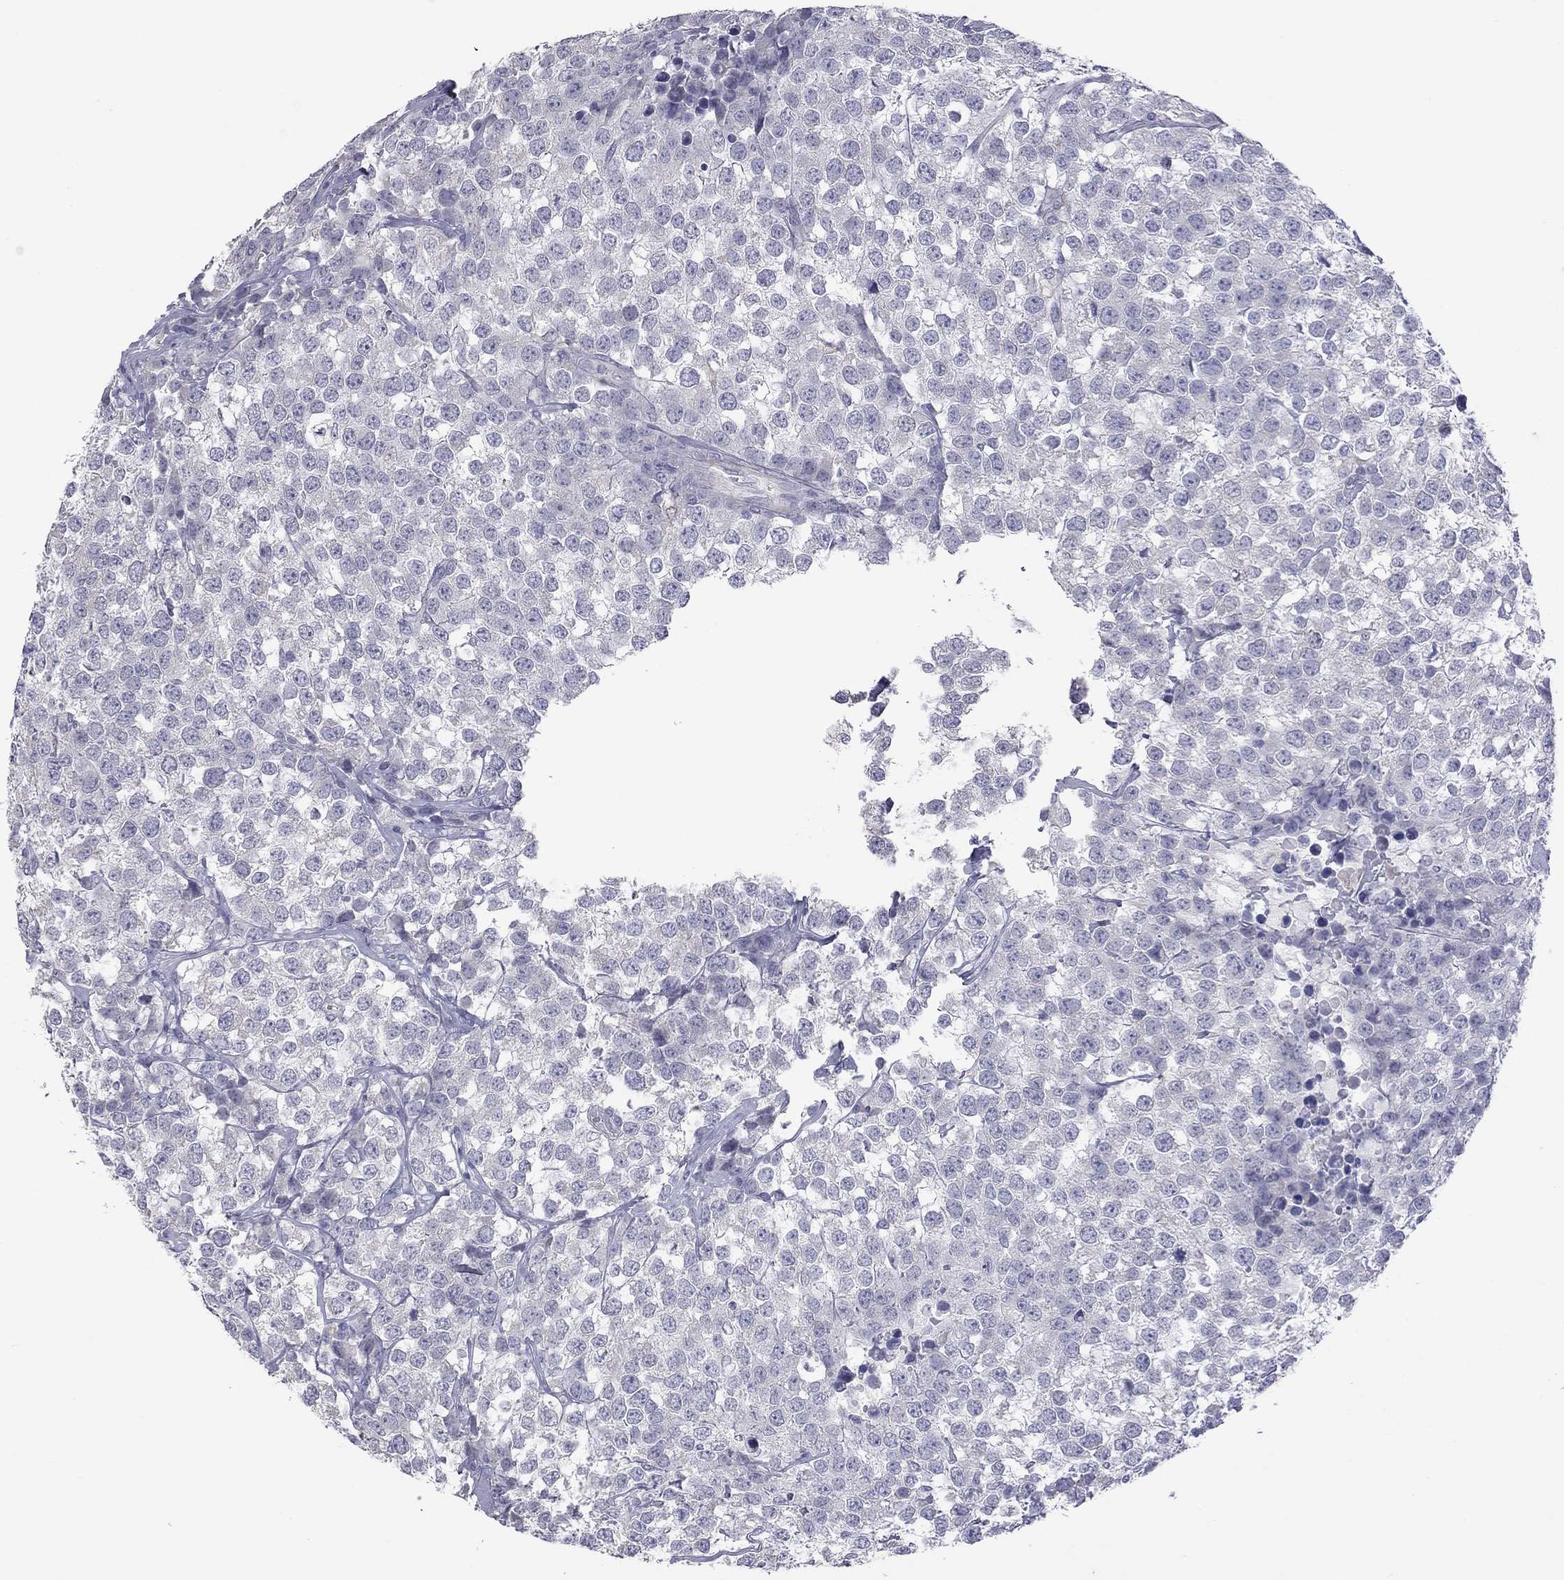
{"staining": {"intensity": "negative", "quantity": "none", "location": "none"}, "tissue": "testis cancer", "cell_type": "Tumor cells", "image_type": "cancer", "snomed": [{"axis": "morphology", "description": "Seminoma, NOS"}, {"axis": "topography", "description": "Testis"}], "caption": "Immunohistochemistry image of testis seminoma stained for a protein (brown), which reveals no expression in tumor cells.", "gene": "HYLS1", "patient": {"sex": "male", "age": 59}}